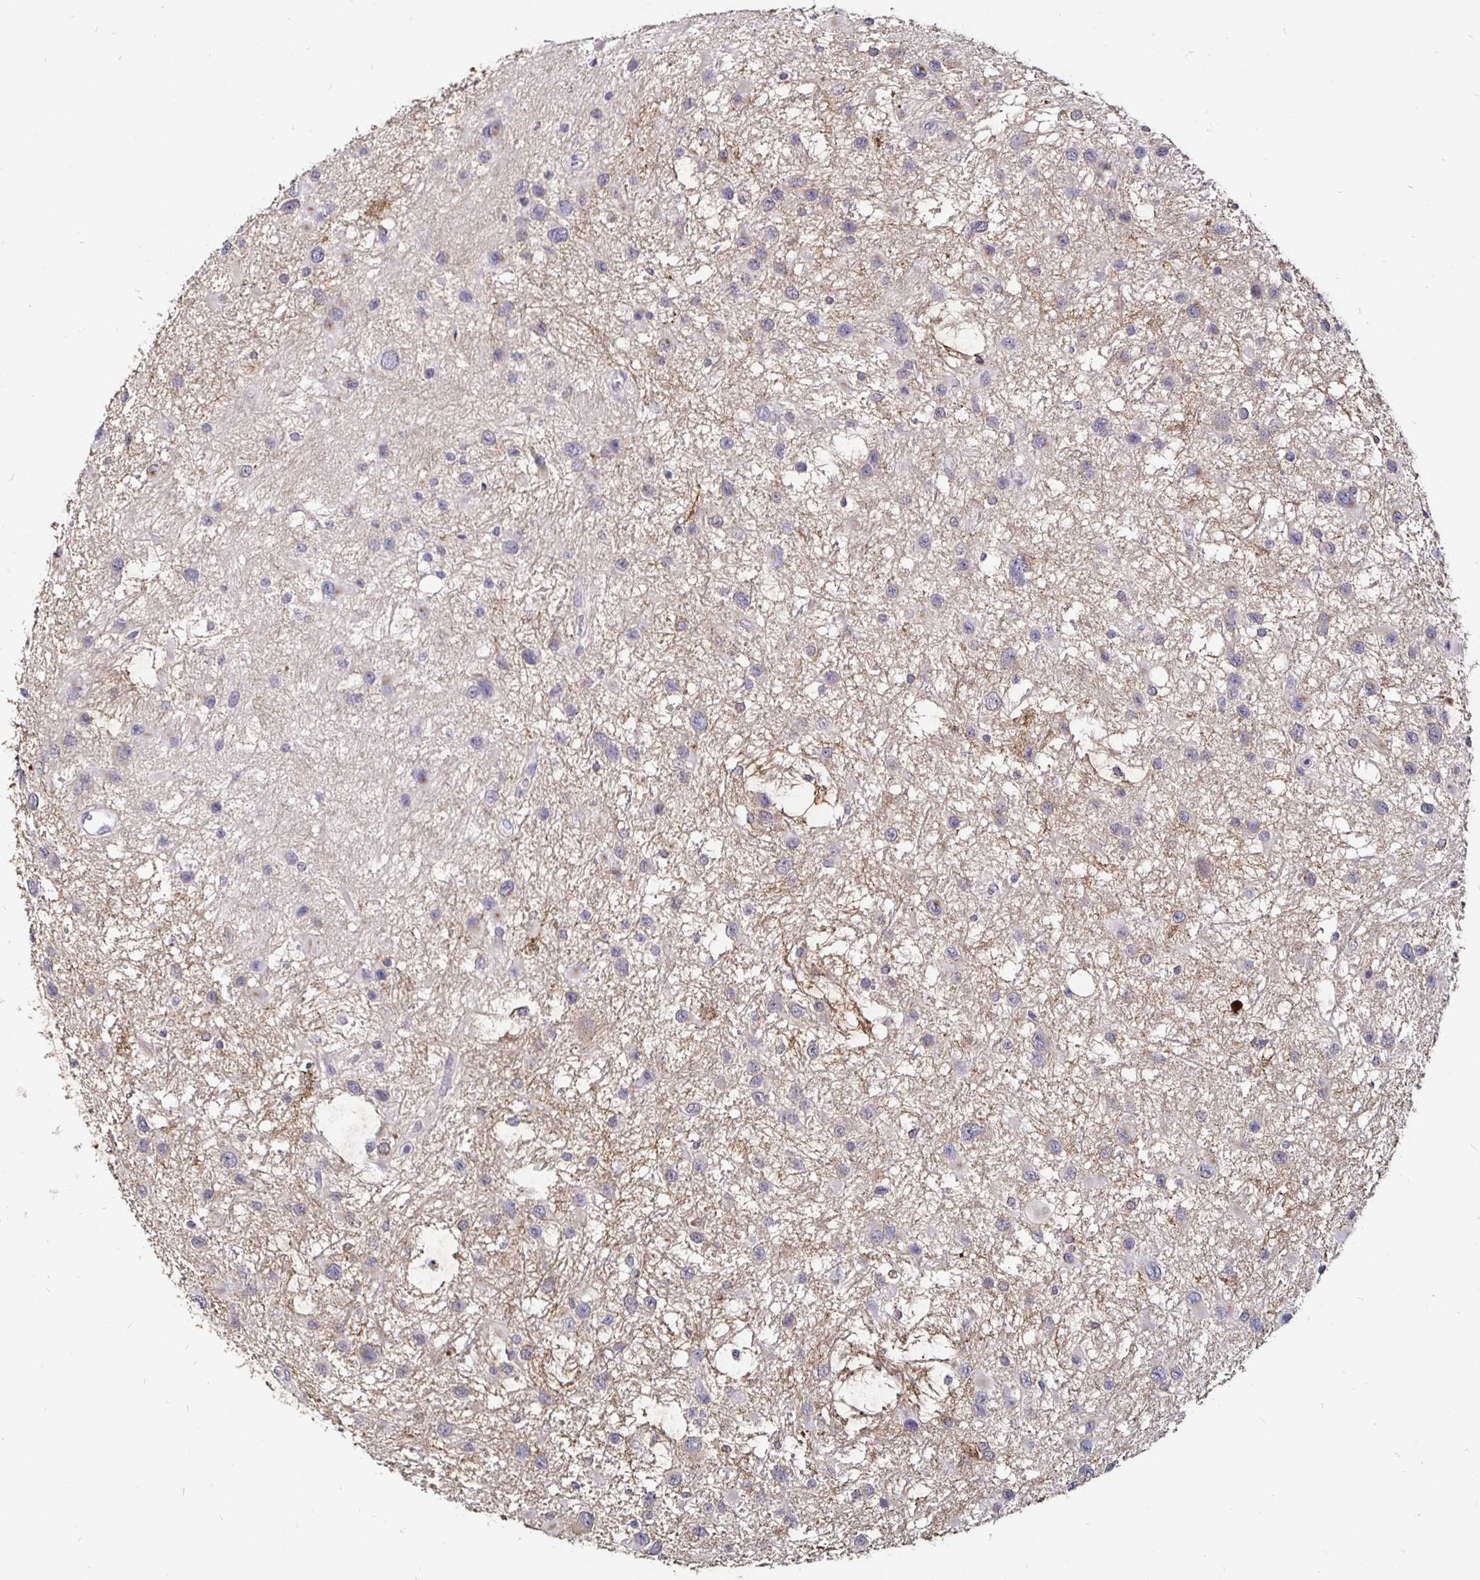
{"staining": {"intensity": "negative", "quantity": "none", "location": "none"}, "tissue": "glioma", "cell_type": "Tumor cells", "image_type": "cancer", "snomed": [{"axis": "morphology", "description": "Glioma, malignant, Low grade"}, {"axis": "topography", "description": "Brain"}], "caption": "Immunohistochemistry (IHC) histopathology image of neoplastic tissue: human low-grade glioma (malignant) stained with DAB shows no significant protein expression in tumor cells. (Immunohistochemistry, brightfield microscopy, high magnification).", "gene": "FAIM2", "patient": {"sex": "female", "age": 32}}